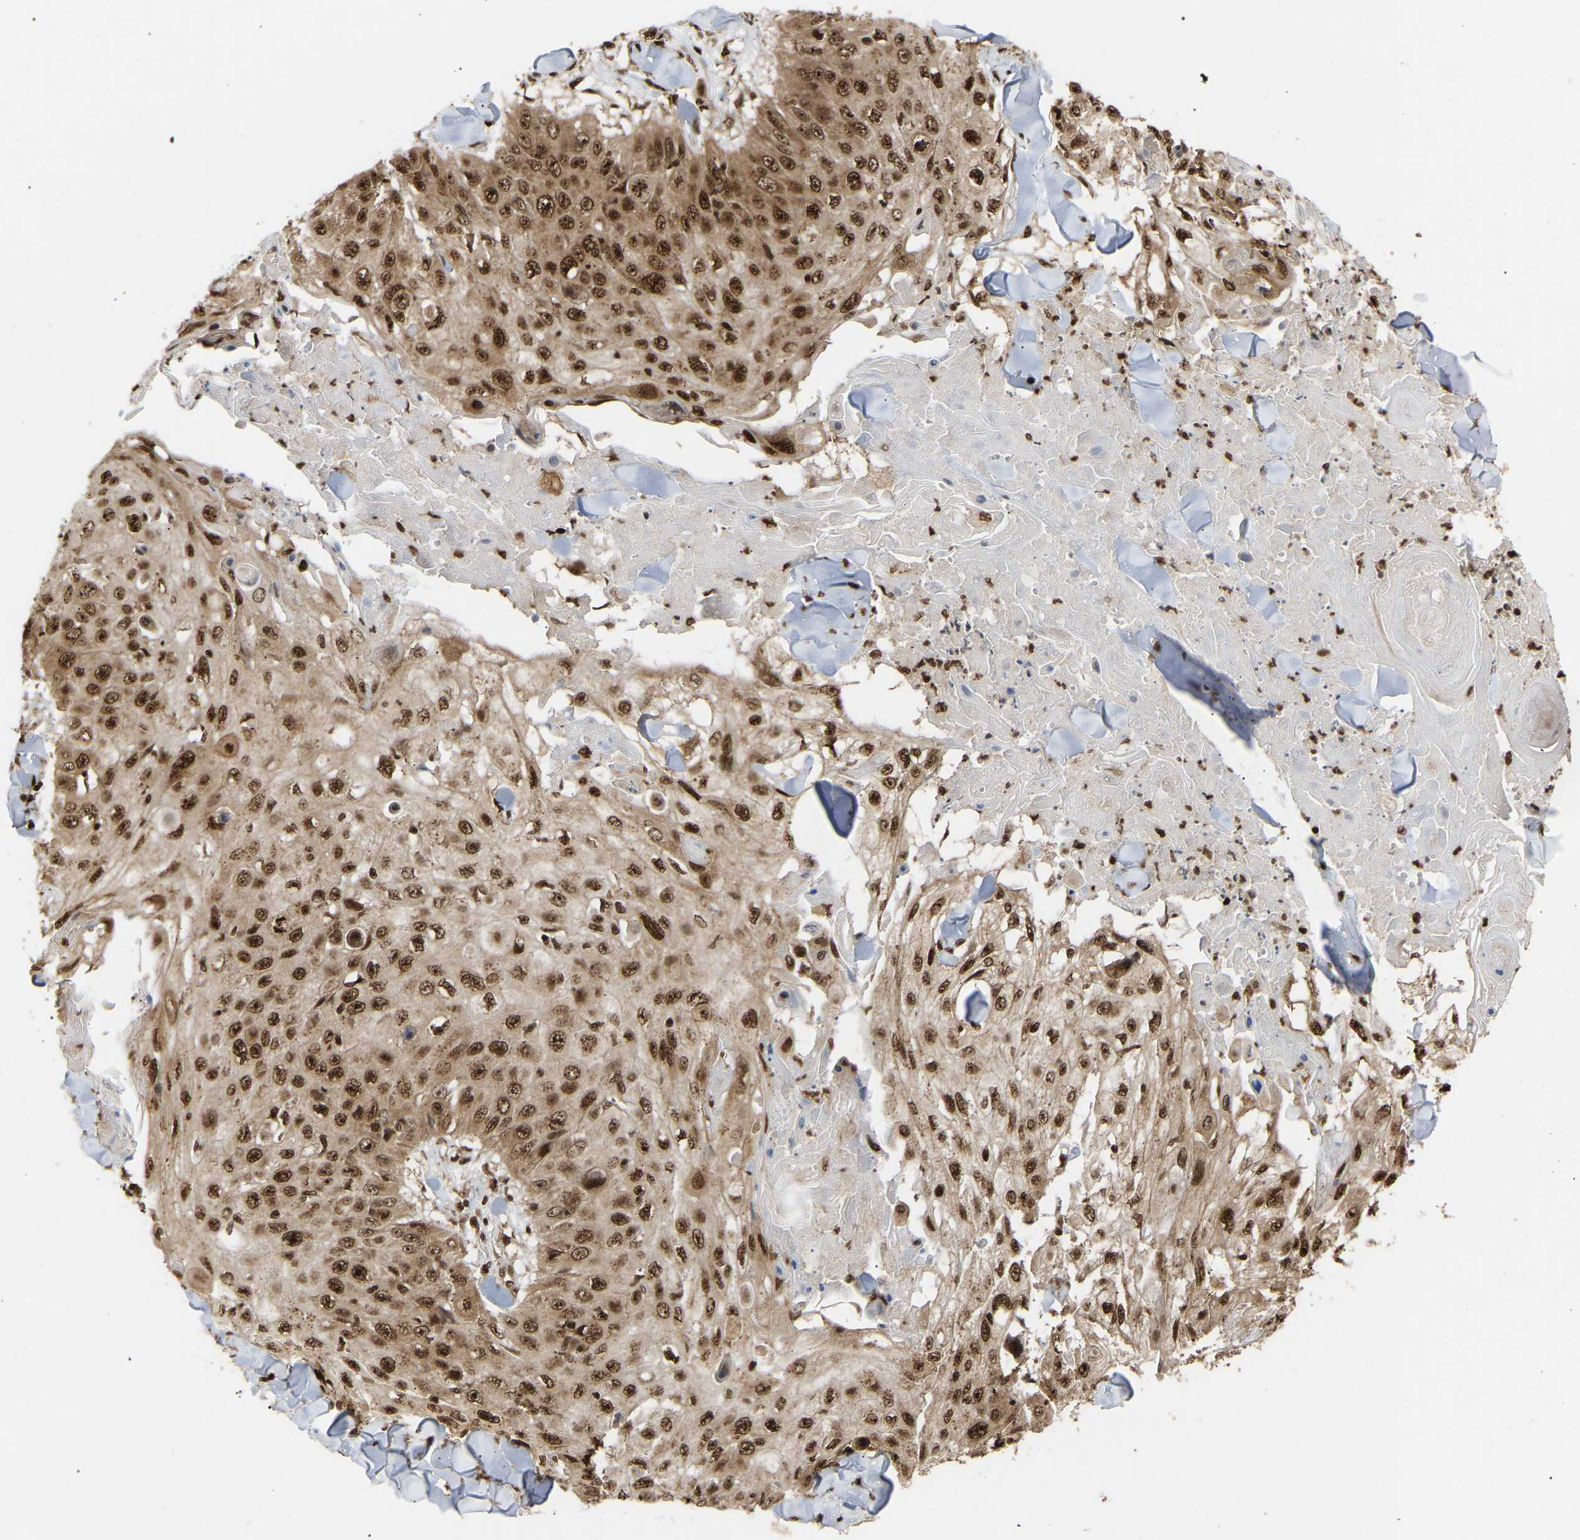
{"staining": {"intensity": "strong", "quantity": ">75%", "location": "cytoplasmic/membranous,nuclear"}, "tissue": "skin cancer", "cell_type": "Tumor cells", "image_type": "cancer", "snomed": [{"axis": "morphology", "description": "Squamous cell carcinoma, NOS"}, {"axis": "topography", "description": "Skin"}], "caption": "The image exhibits staining of squamous cell carcinoma (skin), revealing strong cytoplasmic/membranous and nuclear protein expression (brown color) within tumor cells.", "gene": "ALYREF", "patient": {"sex": "male", "age": 86}}